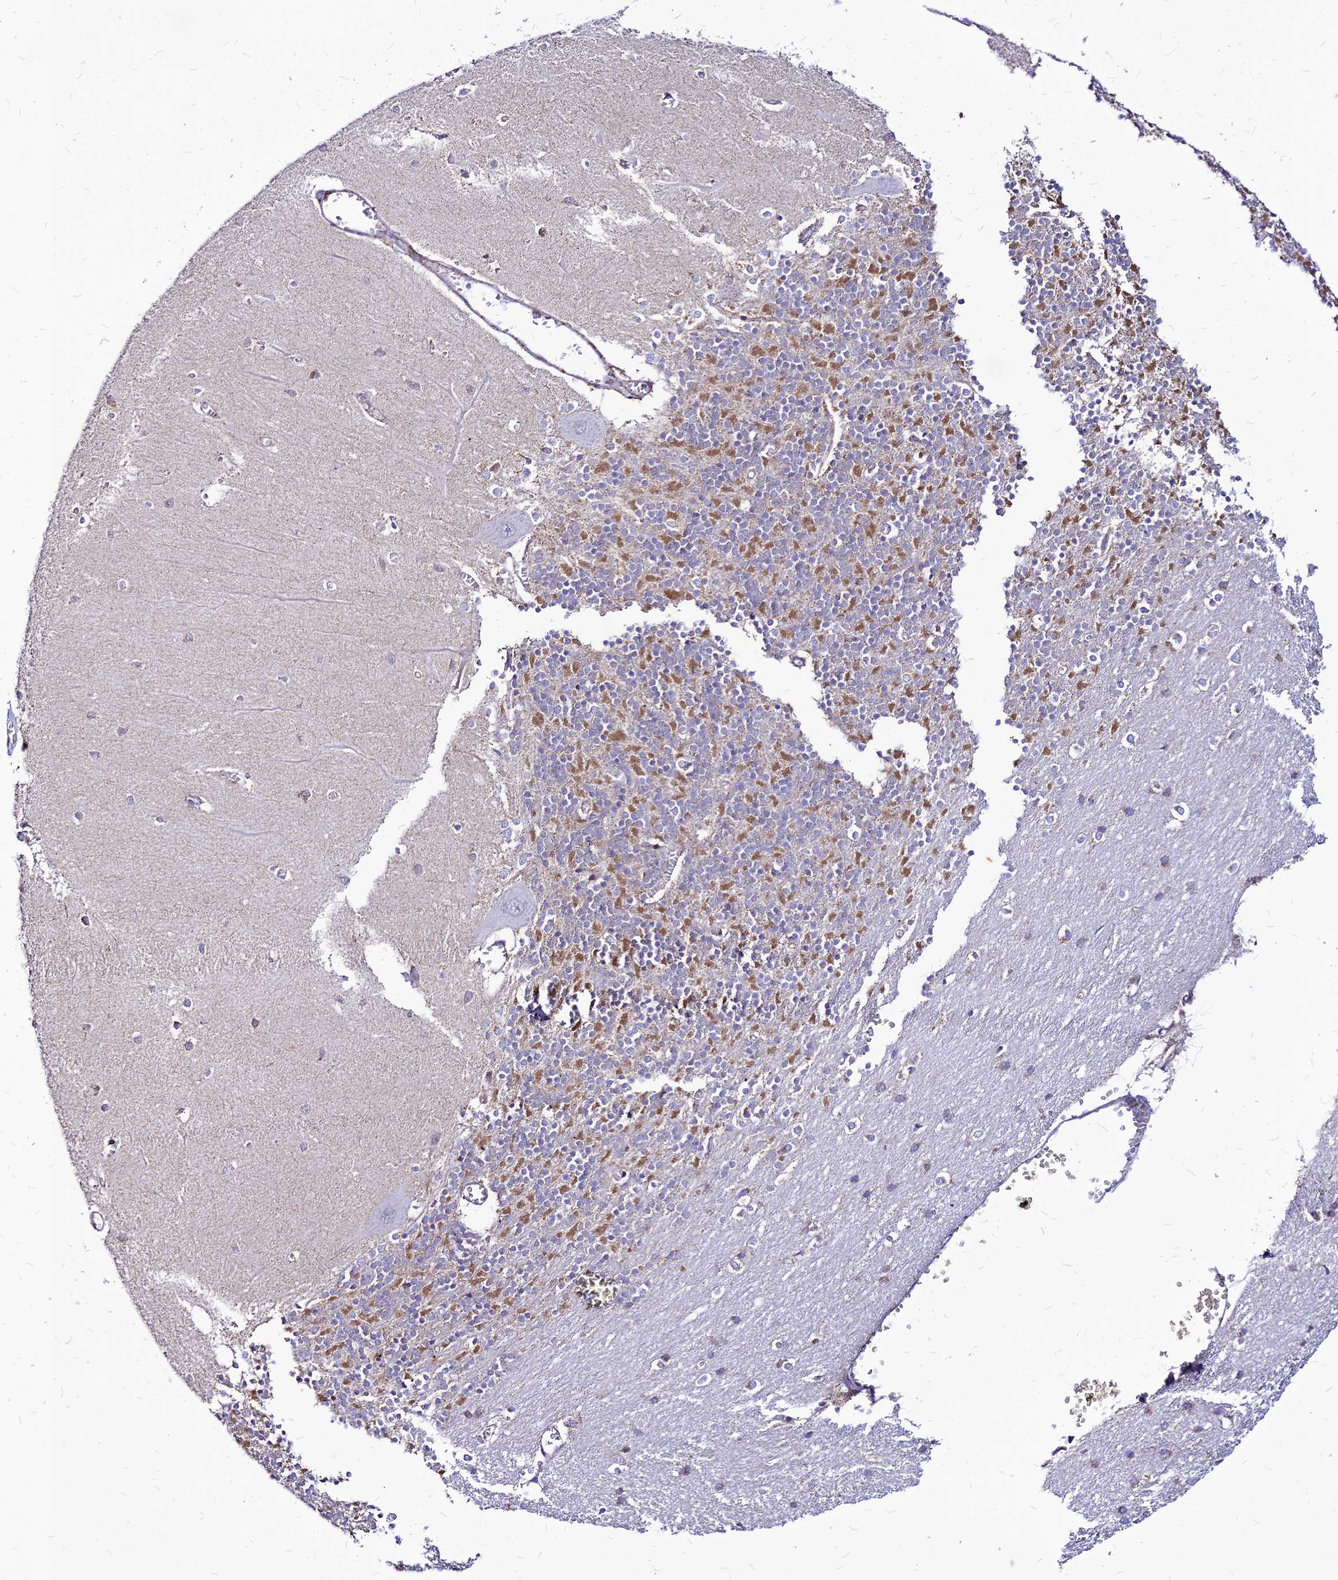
{"staining": {"intensity": "moderate", "quantity": "25%-75%", "location": "cytoplasmic/membranous"}, "tissue": "cerebellum", "cell_type": "Cells in granular layer", "image_type": "normal", "snomed": [{"axis": "morphology", "description": "Normal tissue, NOS"}, {"axis": "topography", "description": "Cerebellum"}], "caption": "Cerebellum stained with IHC exhibits moderate cytoplasmic/membranous expression in about 25%-75% of cells in granular layer.", "gene": "ECI1", "patient": {"sex": "male", "age": 37}}